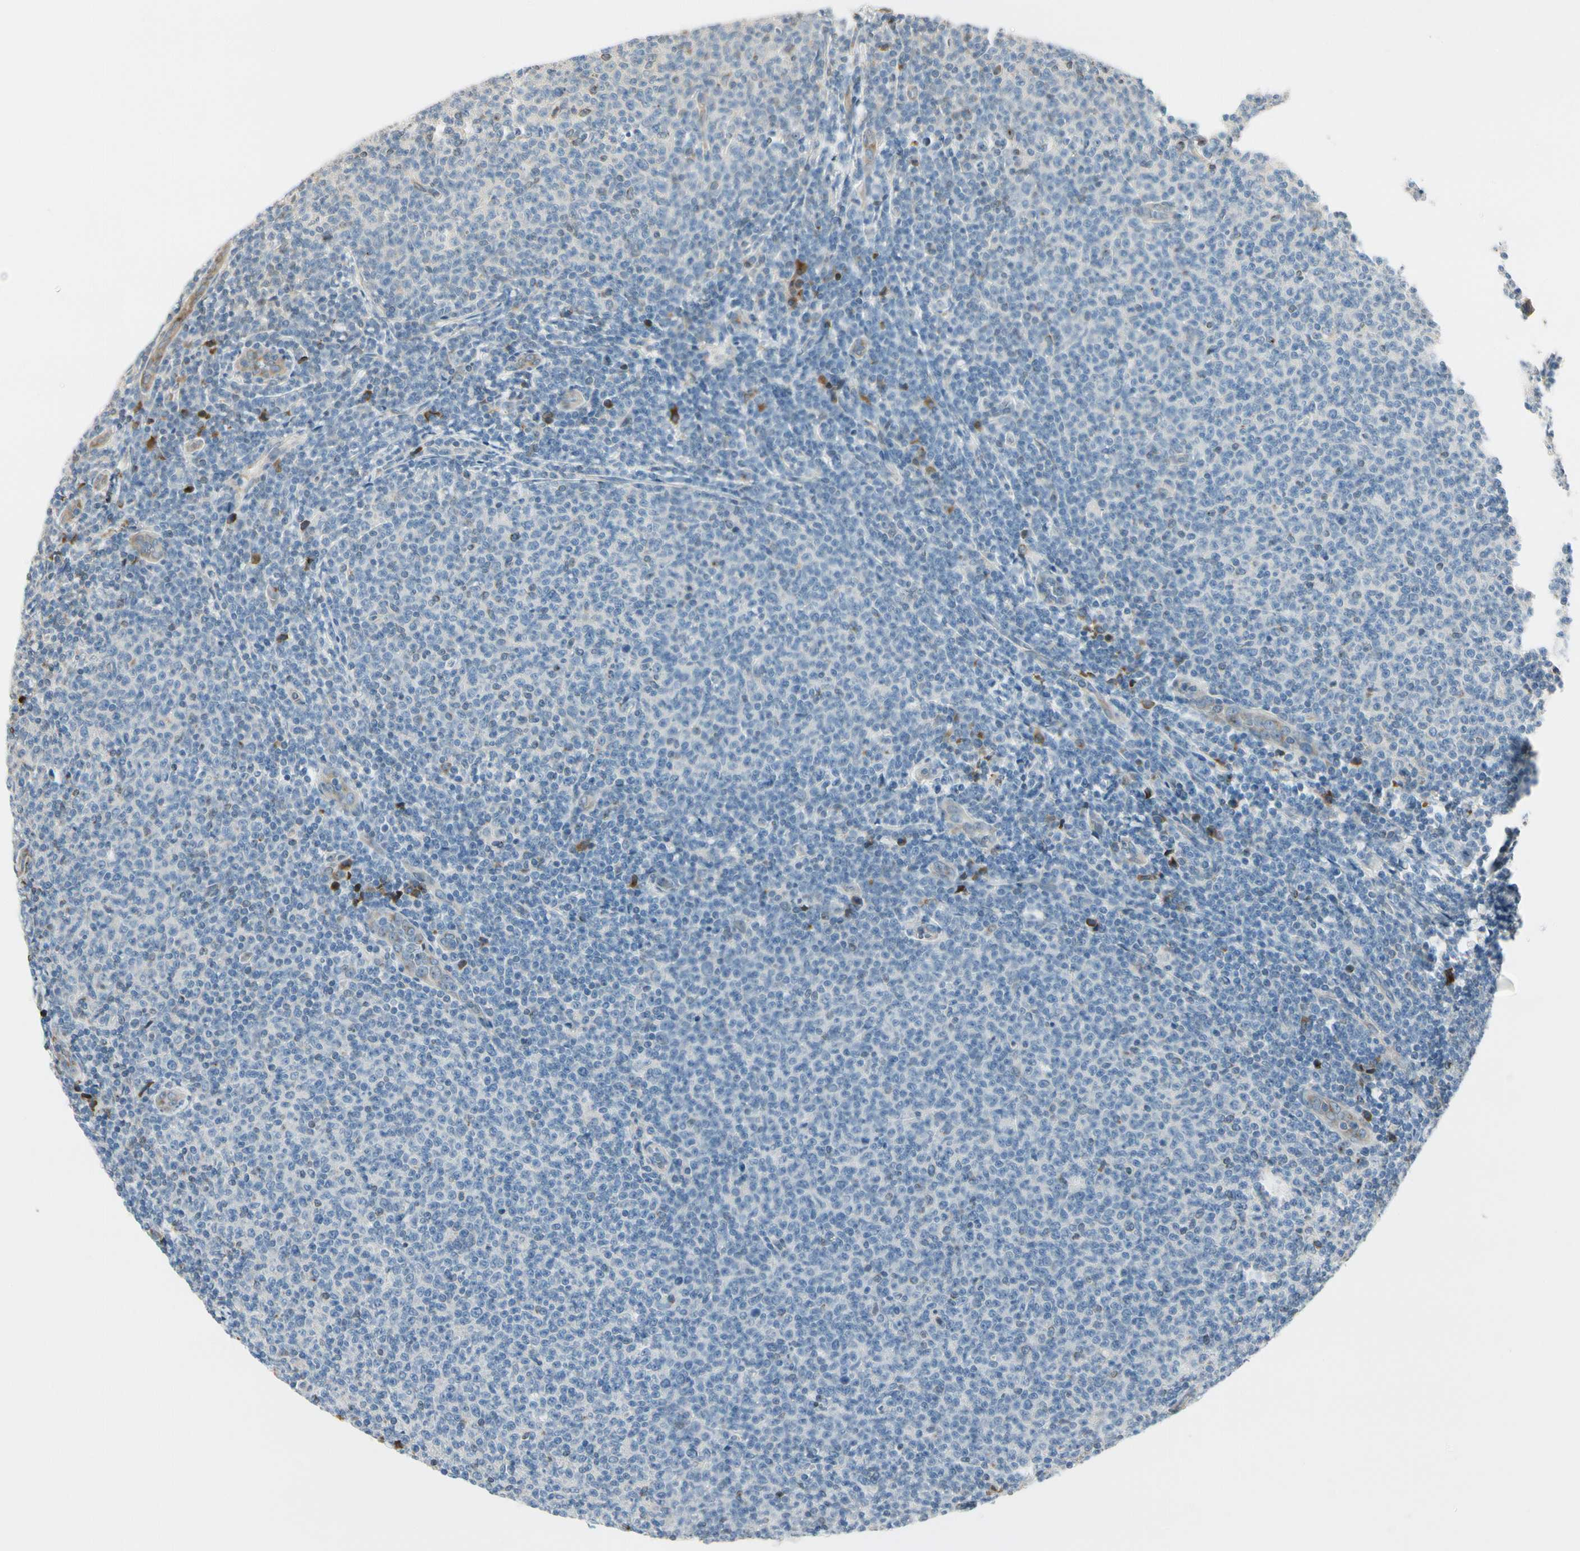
{"staining": {"intensity": "negative", "quantity": "none", "location": "none"}, "tissue": "lymphoma", "cell_type": "Tumor cells", "image_type": "cancer", "snomed": [{"axis": "morphology", "description": "Malignant lymphoma, non-Hodgkin's type, Low grade"}, {"axis": "topography", "description": "Lymph node"}], "caption": "DAB (3,3'-diaminobenzidine) immunohistochemical staining of human lymphoma exhibits no significant staining in tumor cells.", "gene": "NUCB2", "patient": {"sex": "male", "age": 66}}